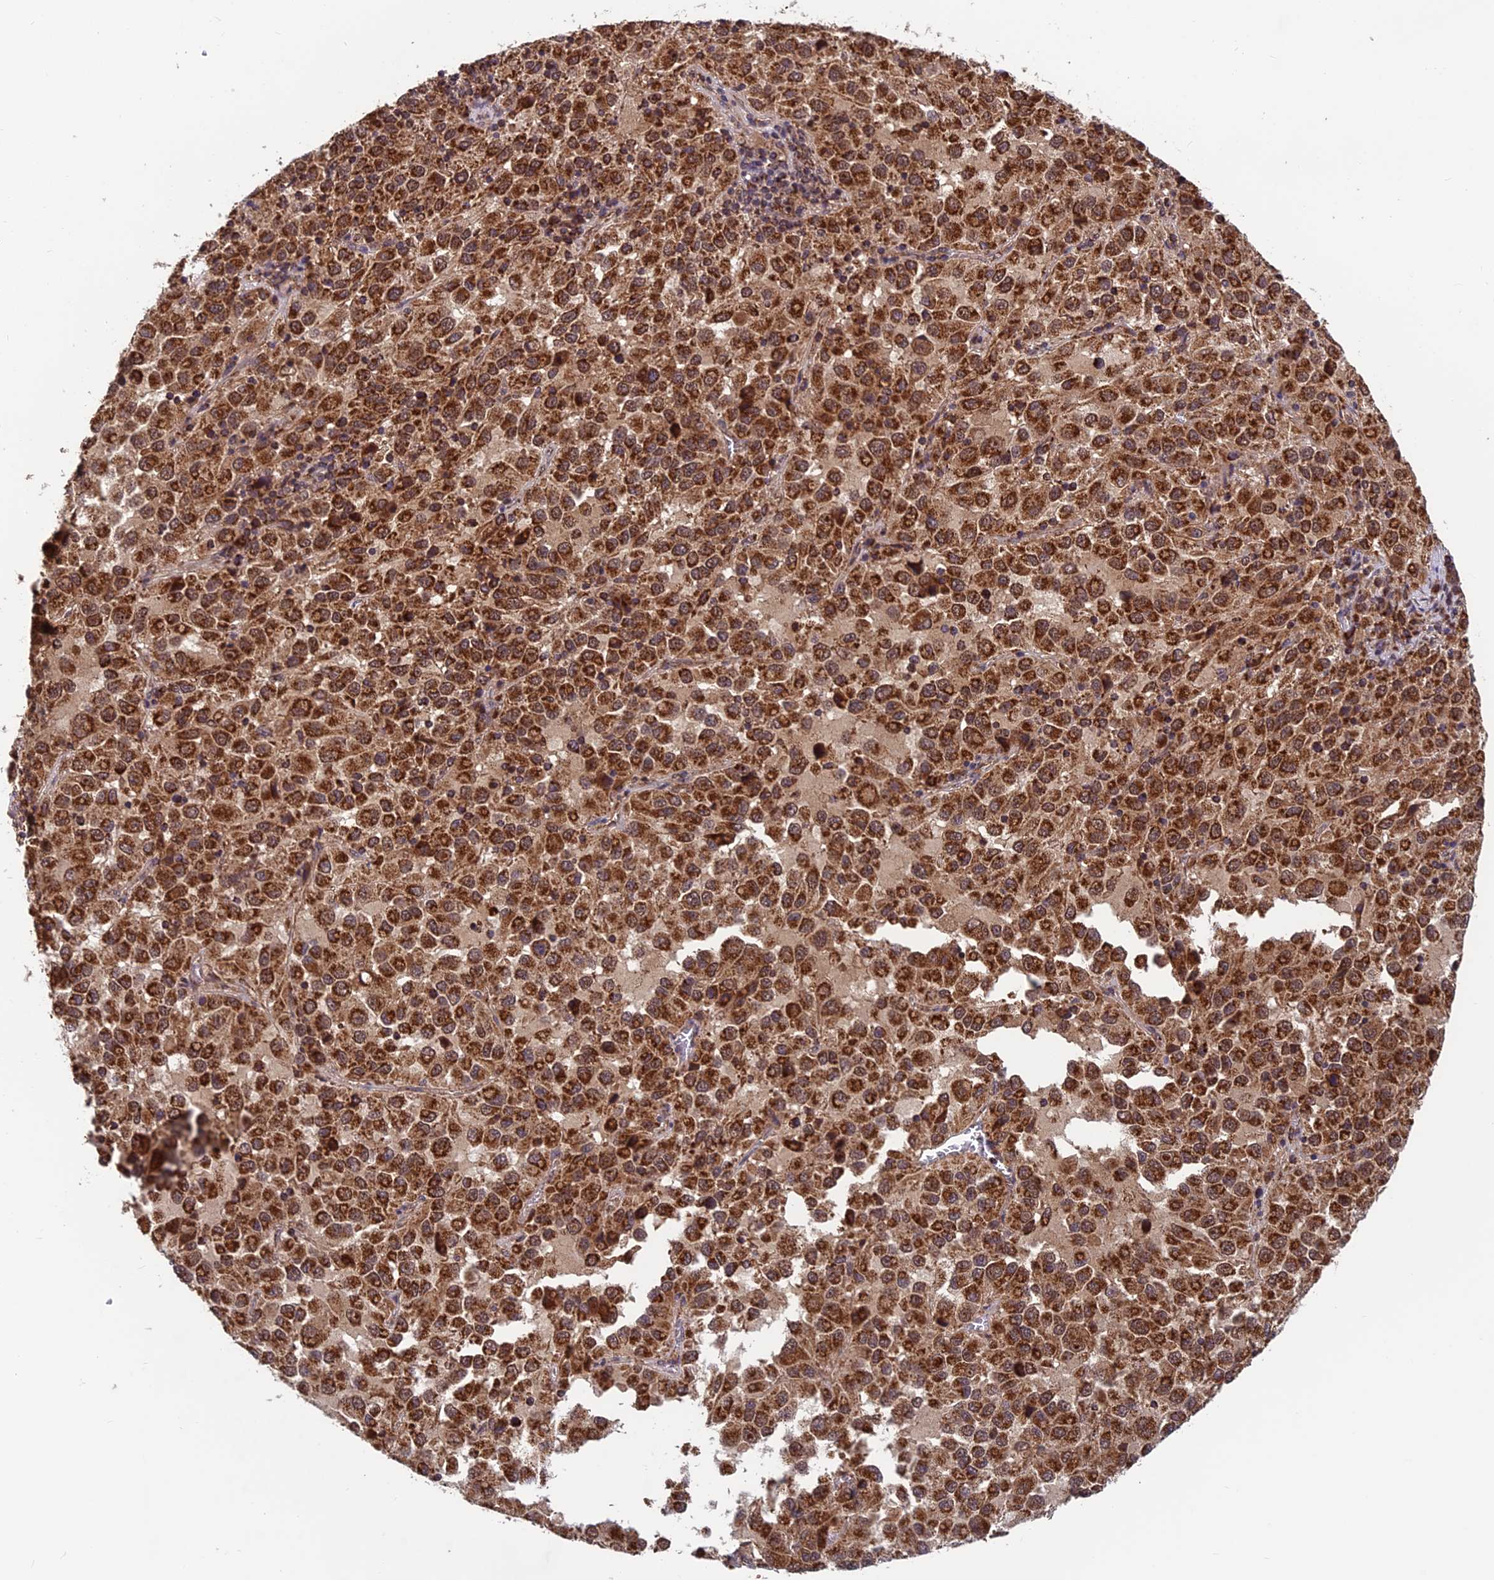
{"staining": {"intensity": "strong", "quantity": ">75%", "location": "cytoplasmic/membranous"}, "tissue": "melanoma", "cell_type": "Tumor cells", "image_type": "cancer", "snomed": [{"axis": "morphology", "description": "Malignant melanoma, Metastatic site"}, {"axis": "topography", "description": "Lung"}], "caption": "Melanoma stained with immunohistochemistry shows strong cytoplasmic/membranous expression in approximately >75% of tumor cells. (Brightfield microscopy of DAB IHC at high magnification).", "gene": "CCDC15", "patient": {"sex": "male", "age": 64}}